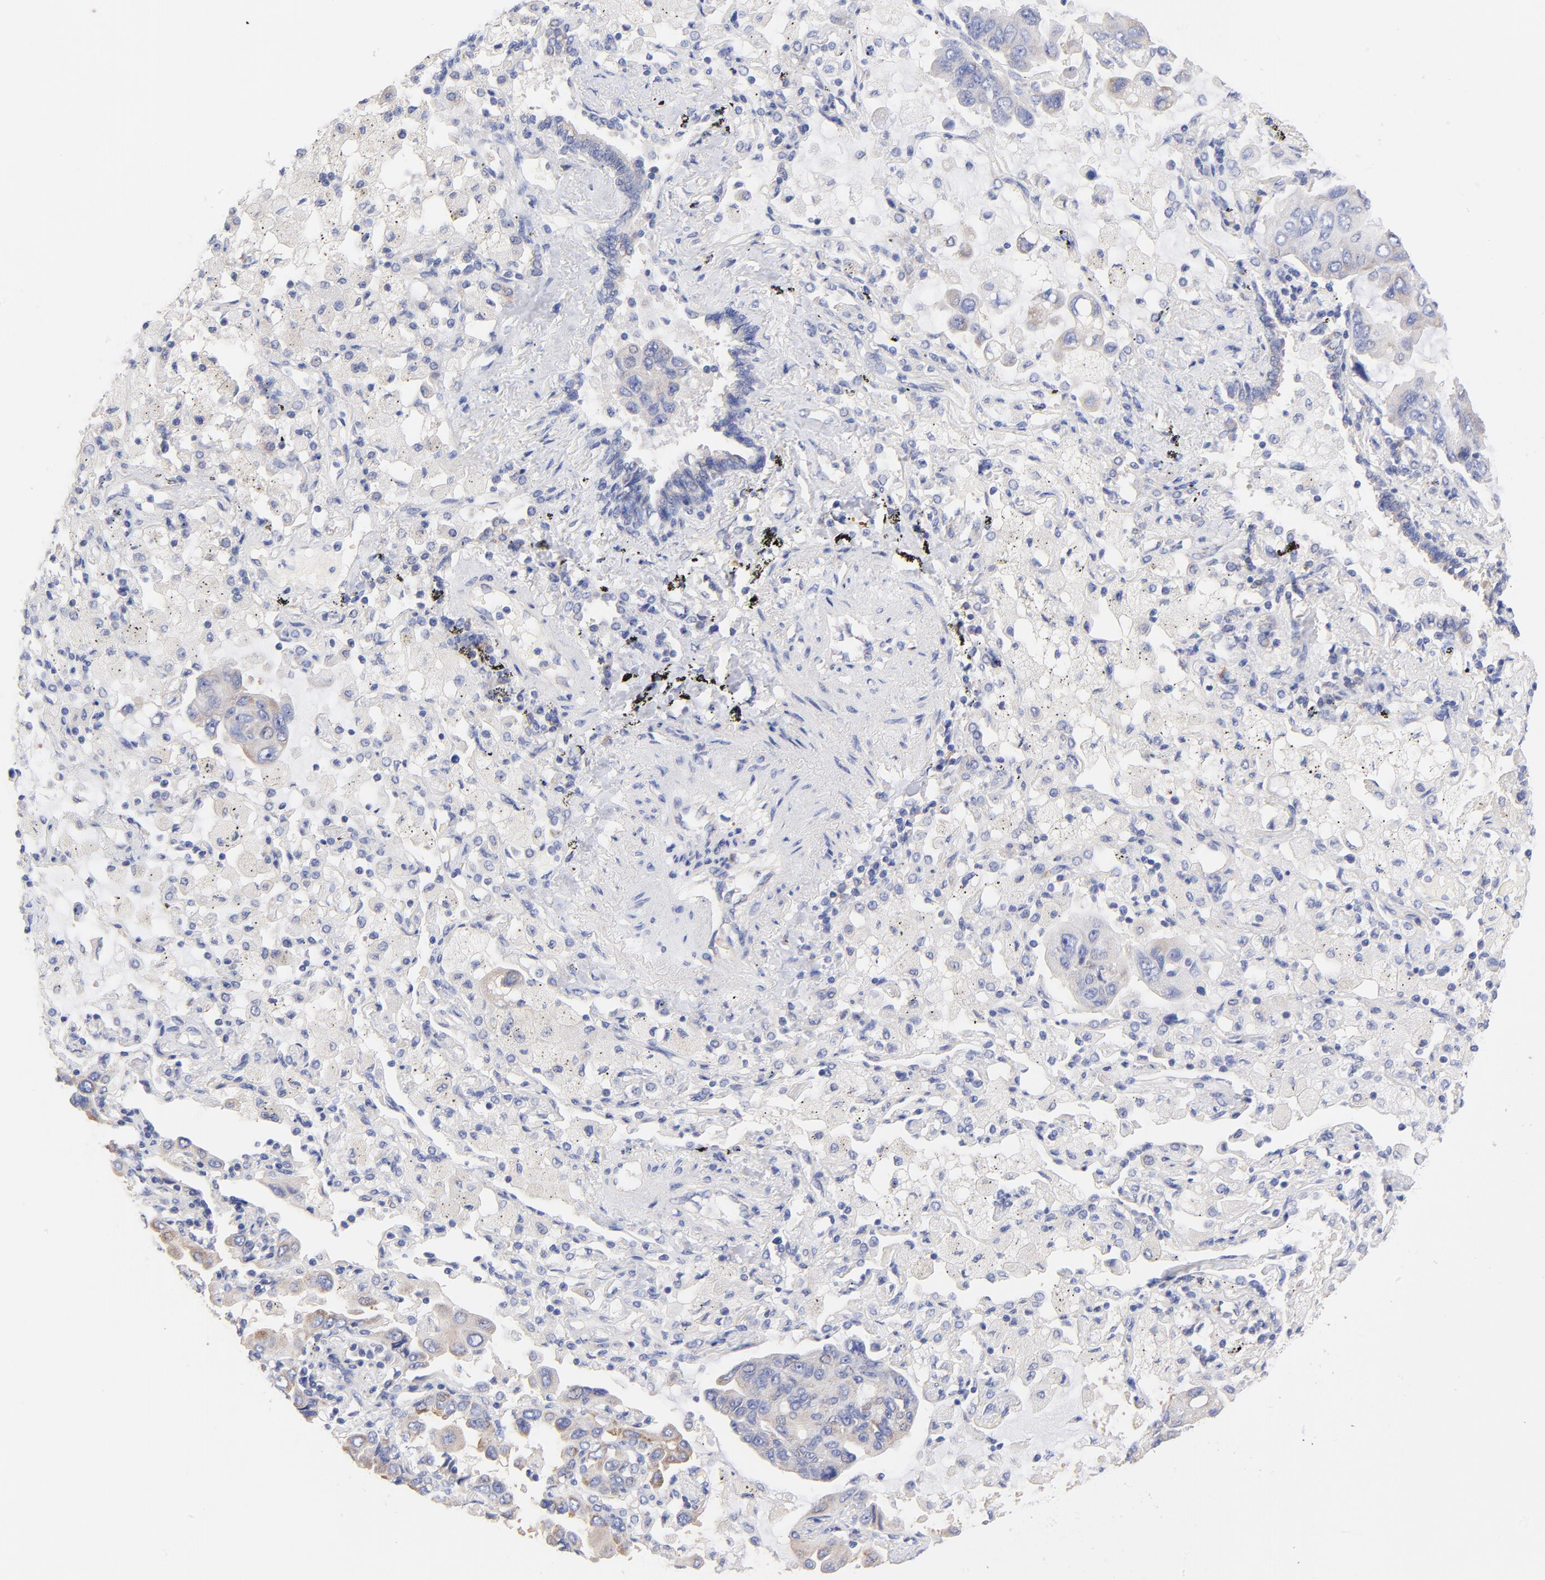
{"staining": {"intensity": "weak", "quantity": "<25%", "location": "cytoplasmic/membranous"}, "tissue": "lung cancer", "cell_type": "Tumor cells", "image_type": "cancer", "snomed": [{"axis": "morphology", "description": "Adenocarcinoma, NOS"}, {"axis": "topography", "description": "Lung"}], "caption": "A high-resolution image shows immunohistochemistry (IHC) staining of adenocarcinoma (lung), which demonstrates no significant staining in tumor cells. Brightfield microscopy of immunohistochemistry stained with DAB (brown) and hematoxylin (blue), captured at high magnification.", "gene": "TNFRSF13C", "patient": {"sex": "male", "age": 64}}